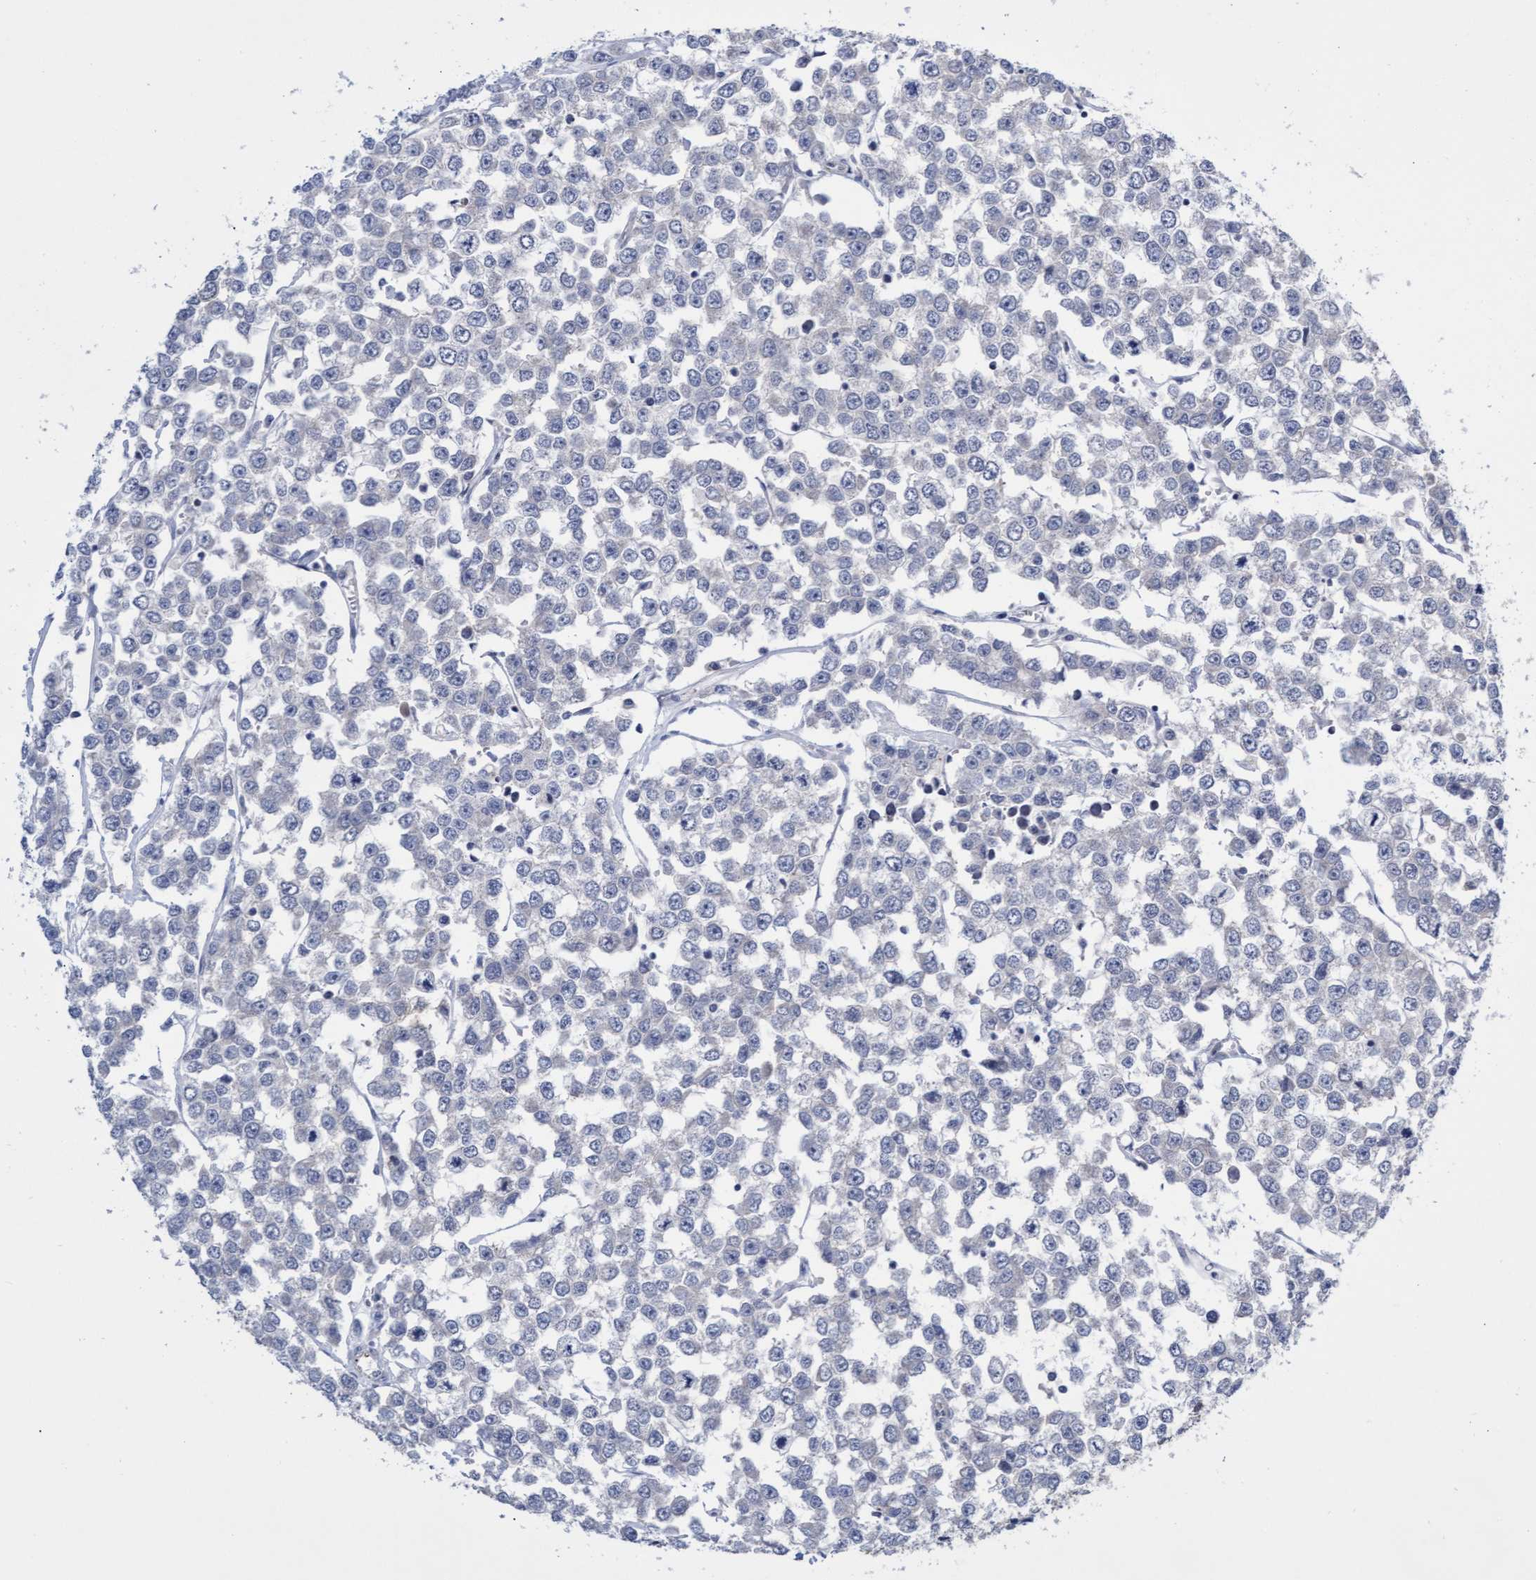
{"staining": {"intensity": "negative", "quantity": "none", "location": "none"}, "tissue": "testis cancer", "cell_type": "Tumor cells", "image_type": "cancer", "snomed": [{"axis": "morphology", "description": "Seminoma, NOS"}, {"axis": "morphology", "description": "Carcinoma, Embryonal, NOS"}, {"axis": "topography", "description": "Testis"}], "caption": "This image is of testis embryonal carcinoma stained with immunohistochemistry to label a protein in brown with the nuclei are counter-stained blue. There is no expression in tumor cells.", "gene": "ABCF2", "patient": {"sex": "male", "age": 52}}